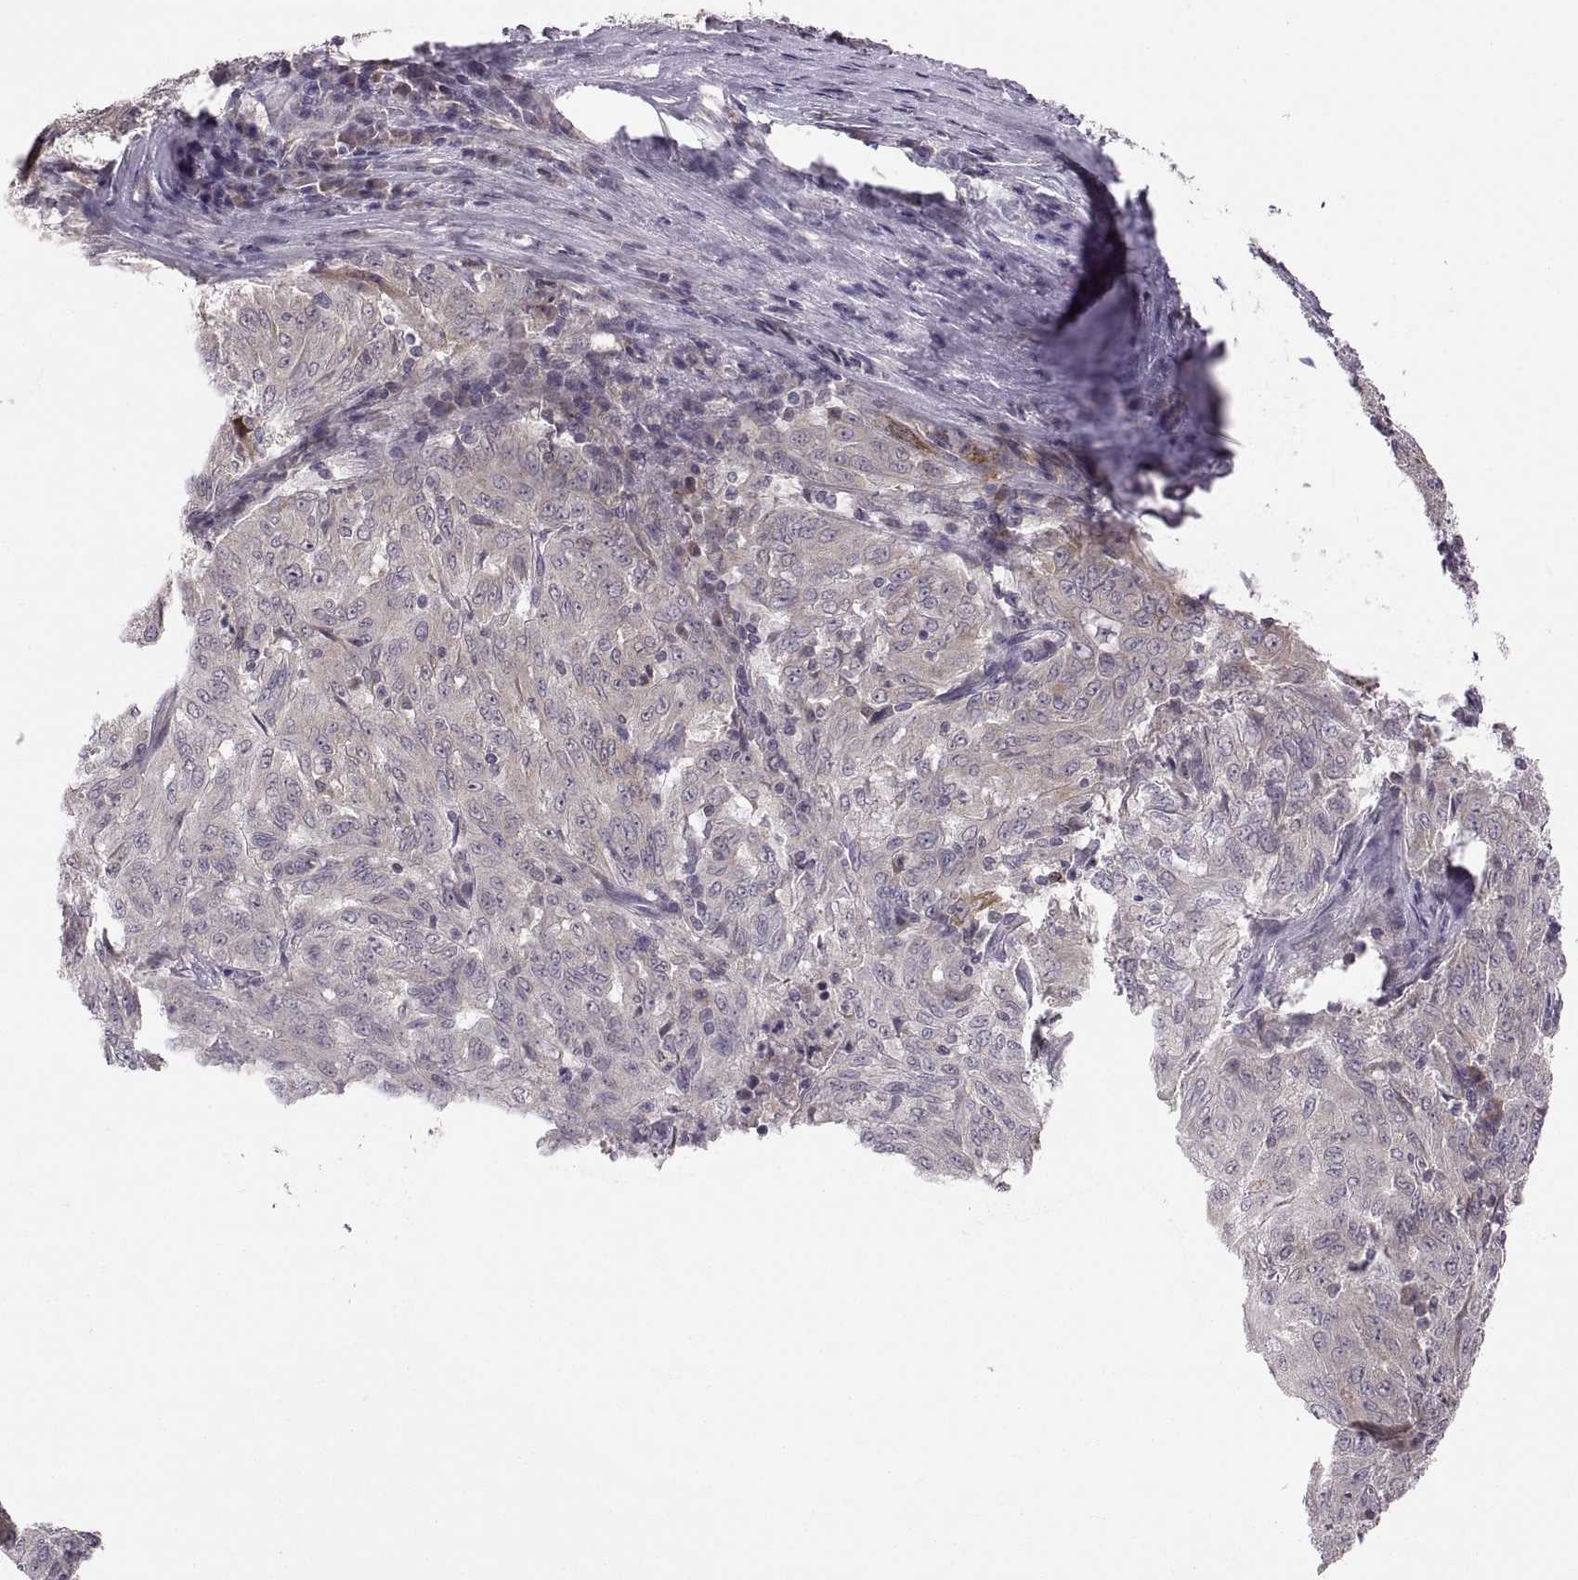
{"staining": {"intensity": "moderate", "quantity": "<25%", "location": "cytoplasmic/membranous"}, "tissue": "pancreatic cancer", "cell_type": "Tumor cells", "image_type": "cancer", "snomed": [{"axis": "morphology", "description": "Adenocarcinoma, NOS"}, {"axis": "topography", "description": "Pancreas"}], "caption": "Moderate cytoplasmic/membranous staining is present in approximately <25% of tumor cells in adenocarcinoma (pancreatic). (brown staining indicates protein expression, while blue staining denotes nuclei).", "gene": "HMGCR", "patient": {"sex": "male", "age": 63}}